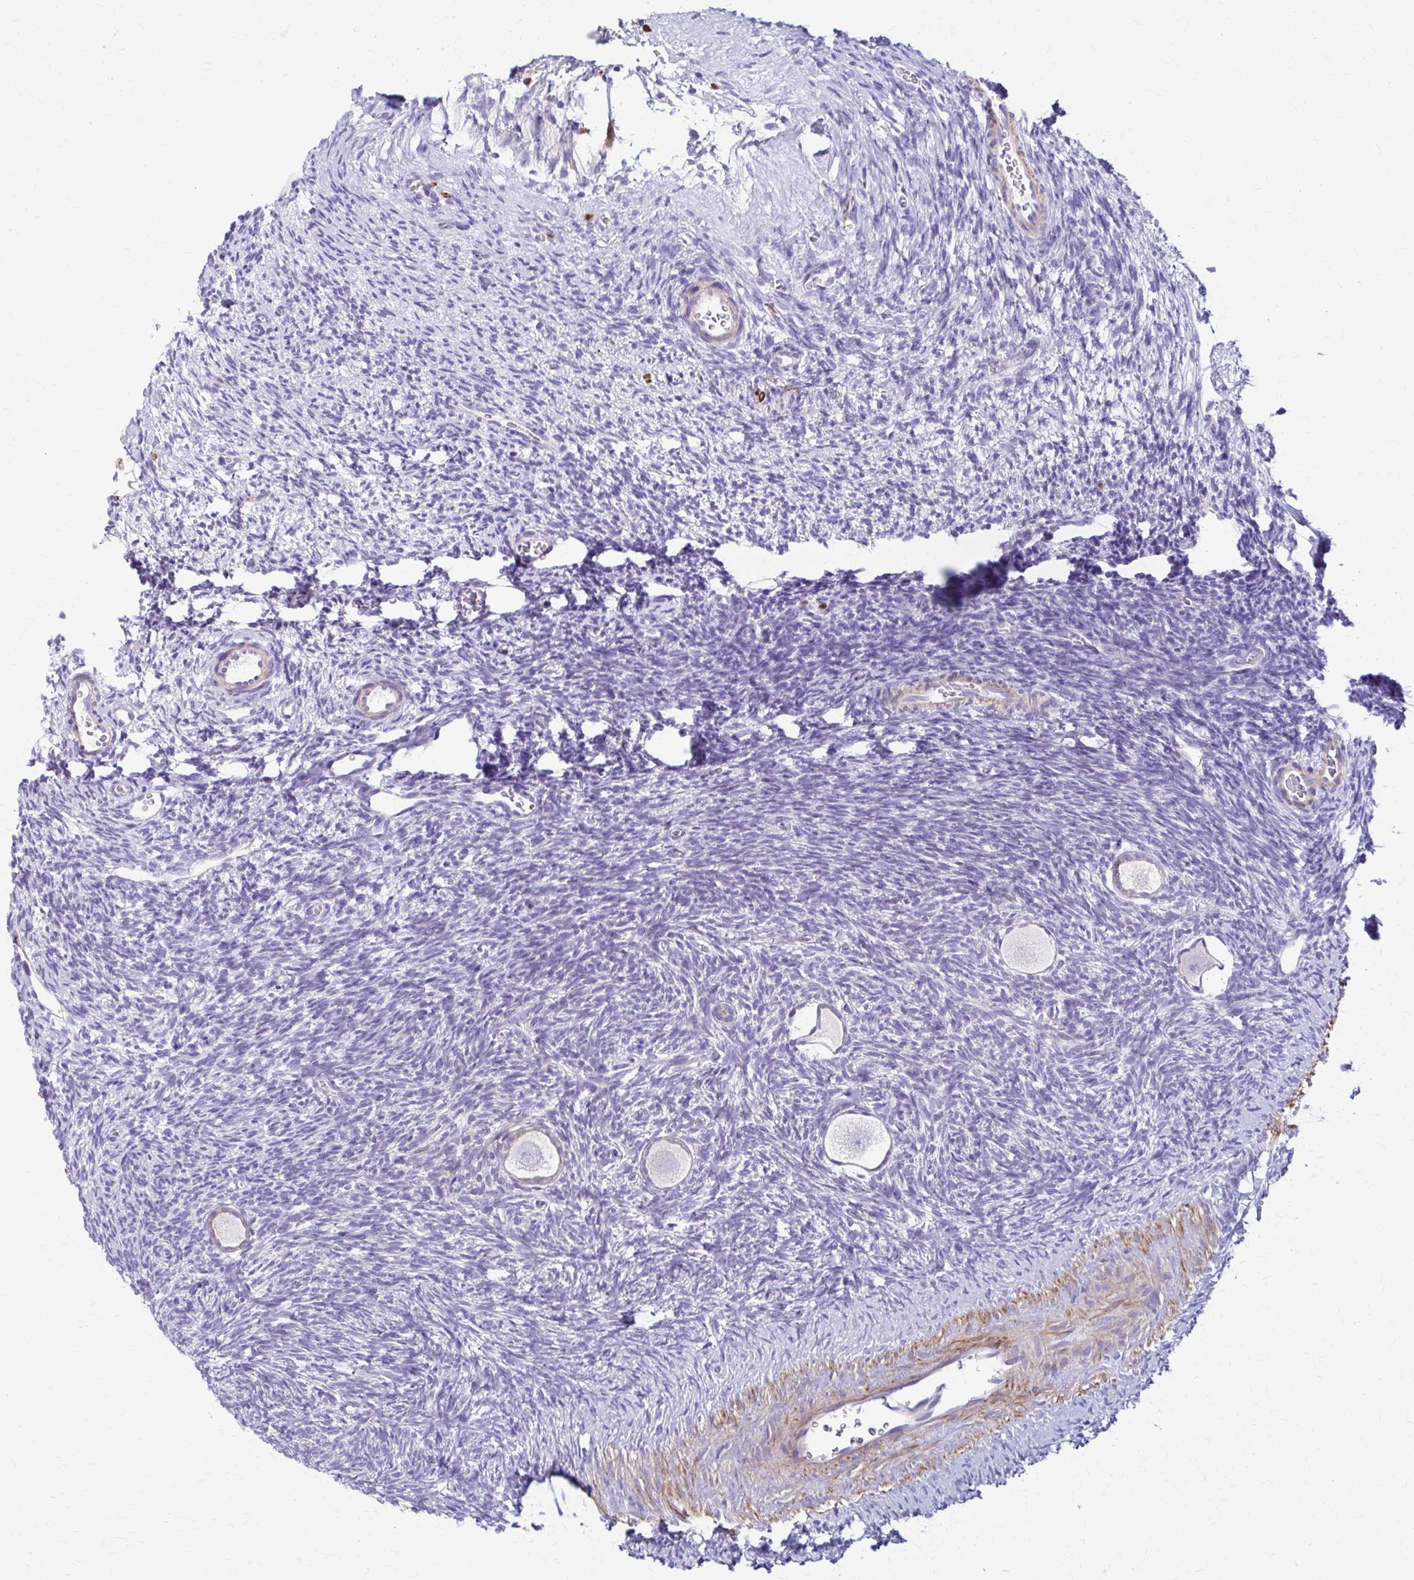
{"staining": {"intensity": "weak", "quantity": "25%-75%", "location": "cytoplasmic/membranous"}, "tissue": "ovary", "cell_type": "Follicle cells", "image_type": "normal", "snomed": [{"axis": "morphology", "description": "Normal tissue, NOS"}, {"axis": "topography", "description": "Ovary"}], "caption": "An image of ovary stained for a protein exhibits weak cytoplasmic/membranous brown staining in follicle cells.", "gene": "DSP", "patient": {"sex": "female", "age": 34}}